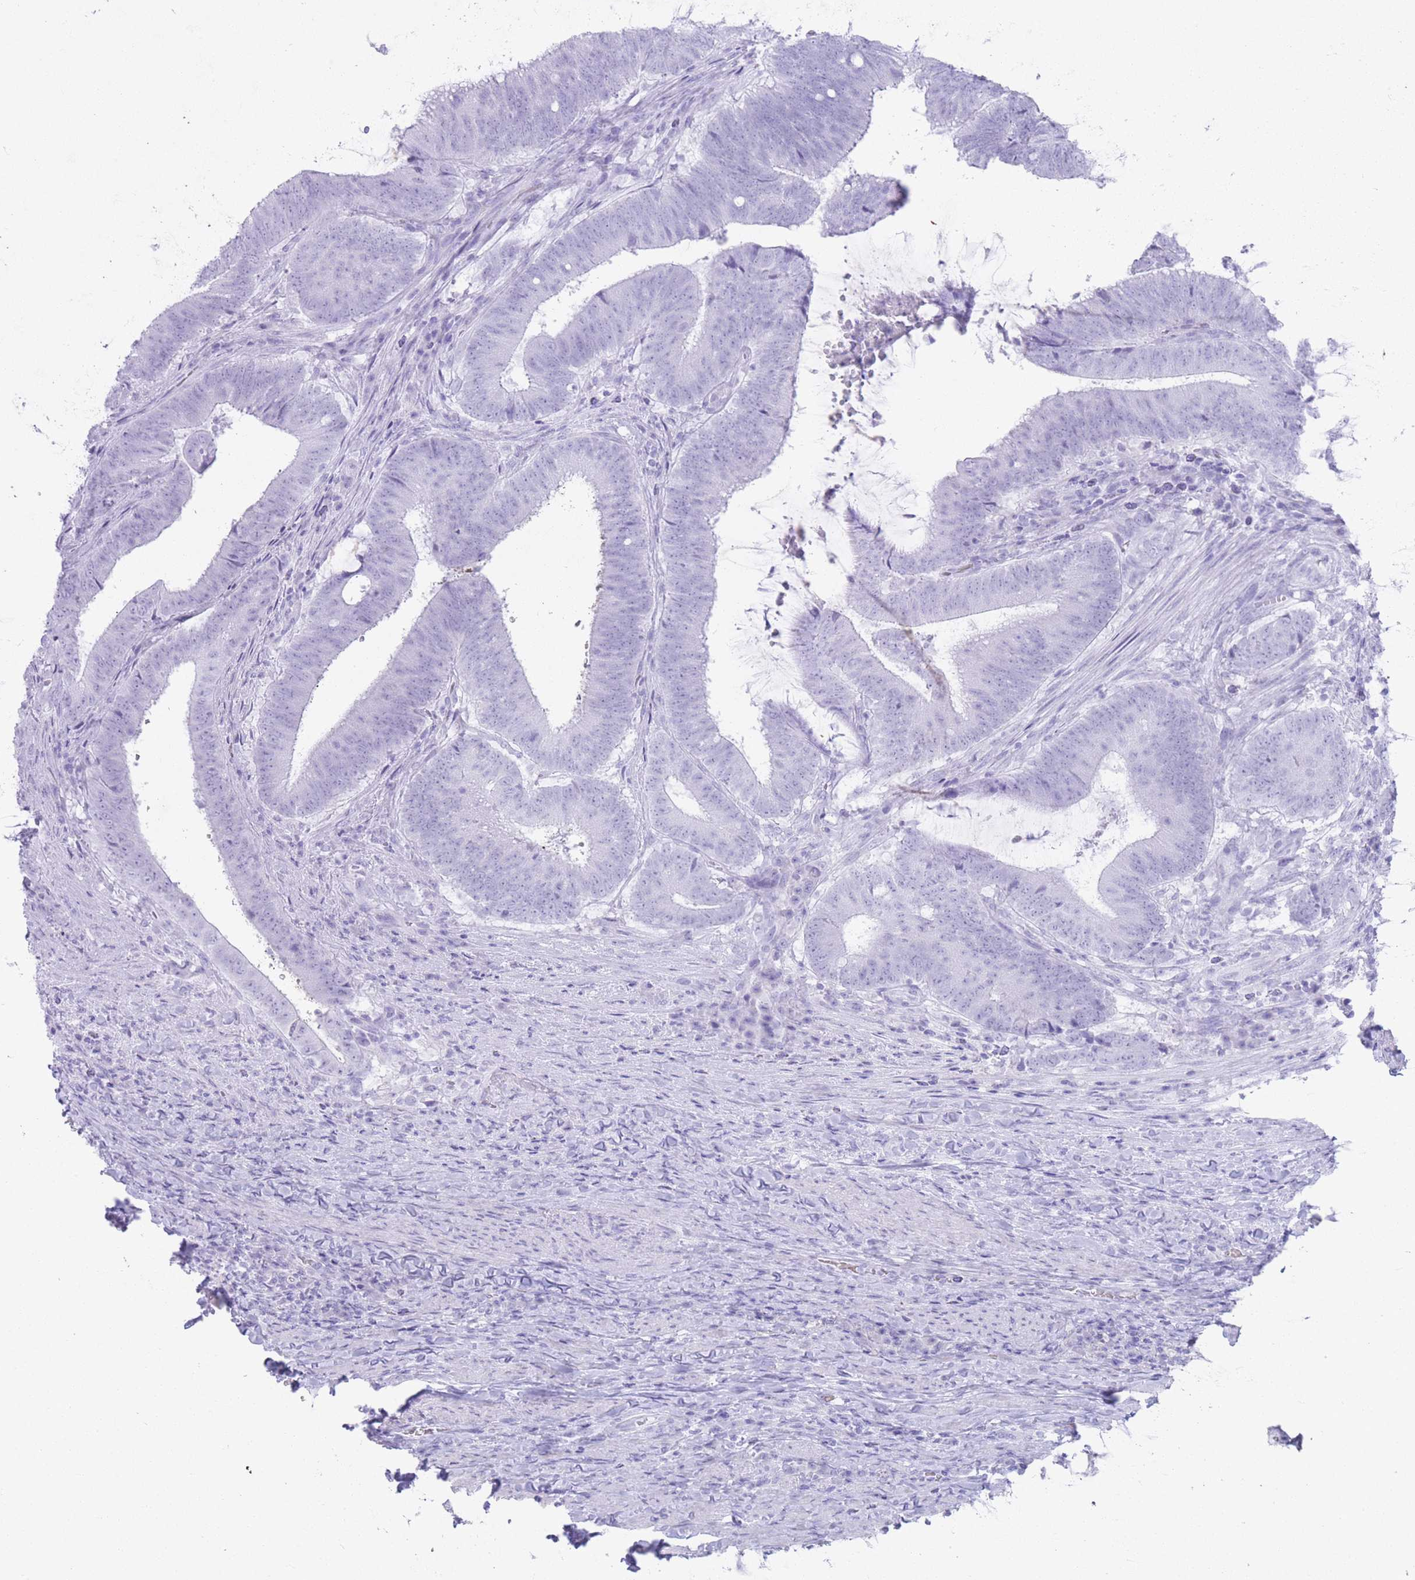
{"staining": {"intensity": "negative", "quantity": "none", "location": "none"}, "tissue": "colorectal cancer", "cell_type": "Tumor cells", "image_type": "cancer", "snomed": [{"axis": "morphology", "description": "Adenocarcinoma, NOS"}, {"axis": "topography", "description": "Colon"}], "caption": "Immunohistochemistry (IHC) of colorectal adenocarcinoma exhibits no positivity in tumor cells.", "gene": "ELOA2", "patient": {"sex": "female", "age": 43}}